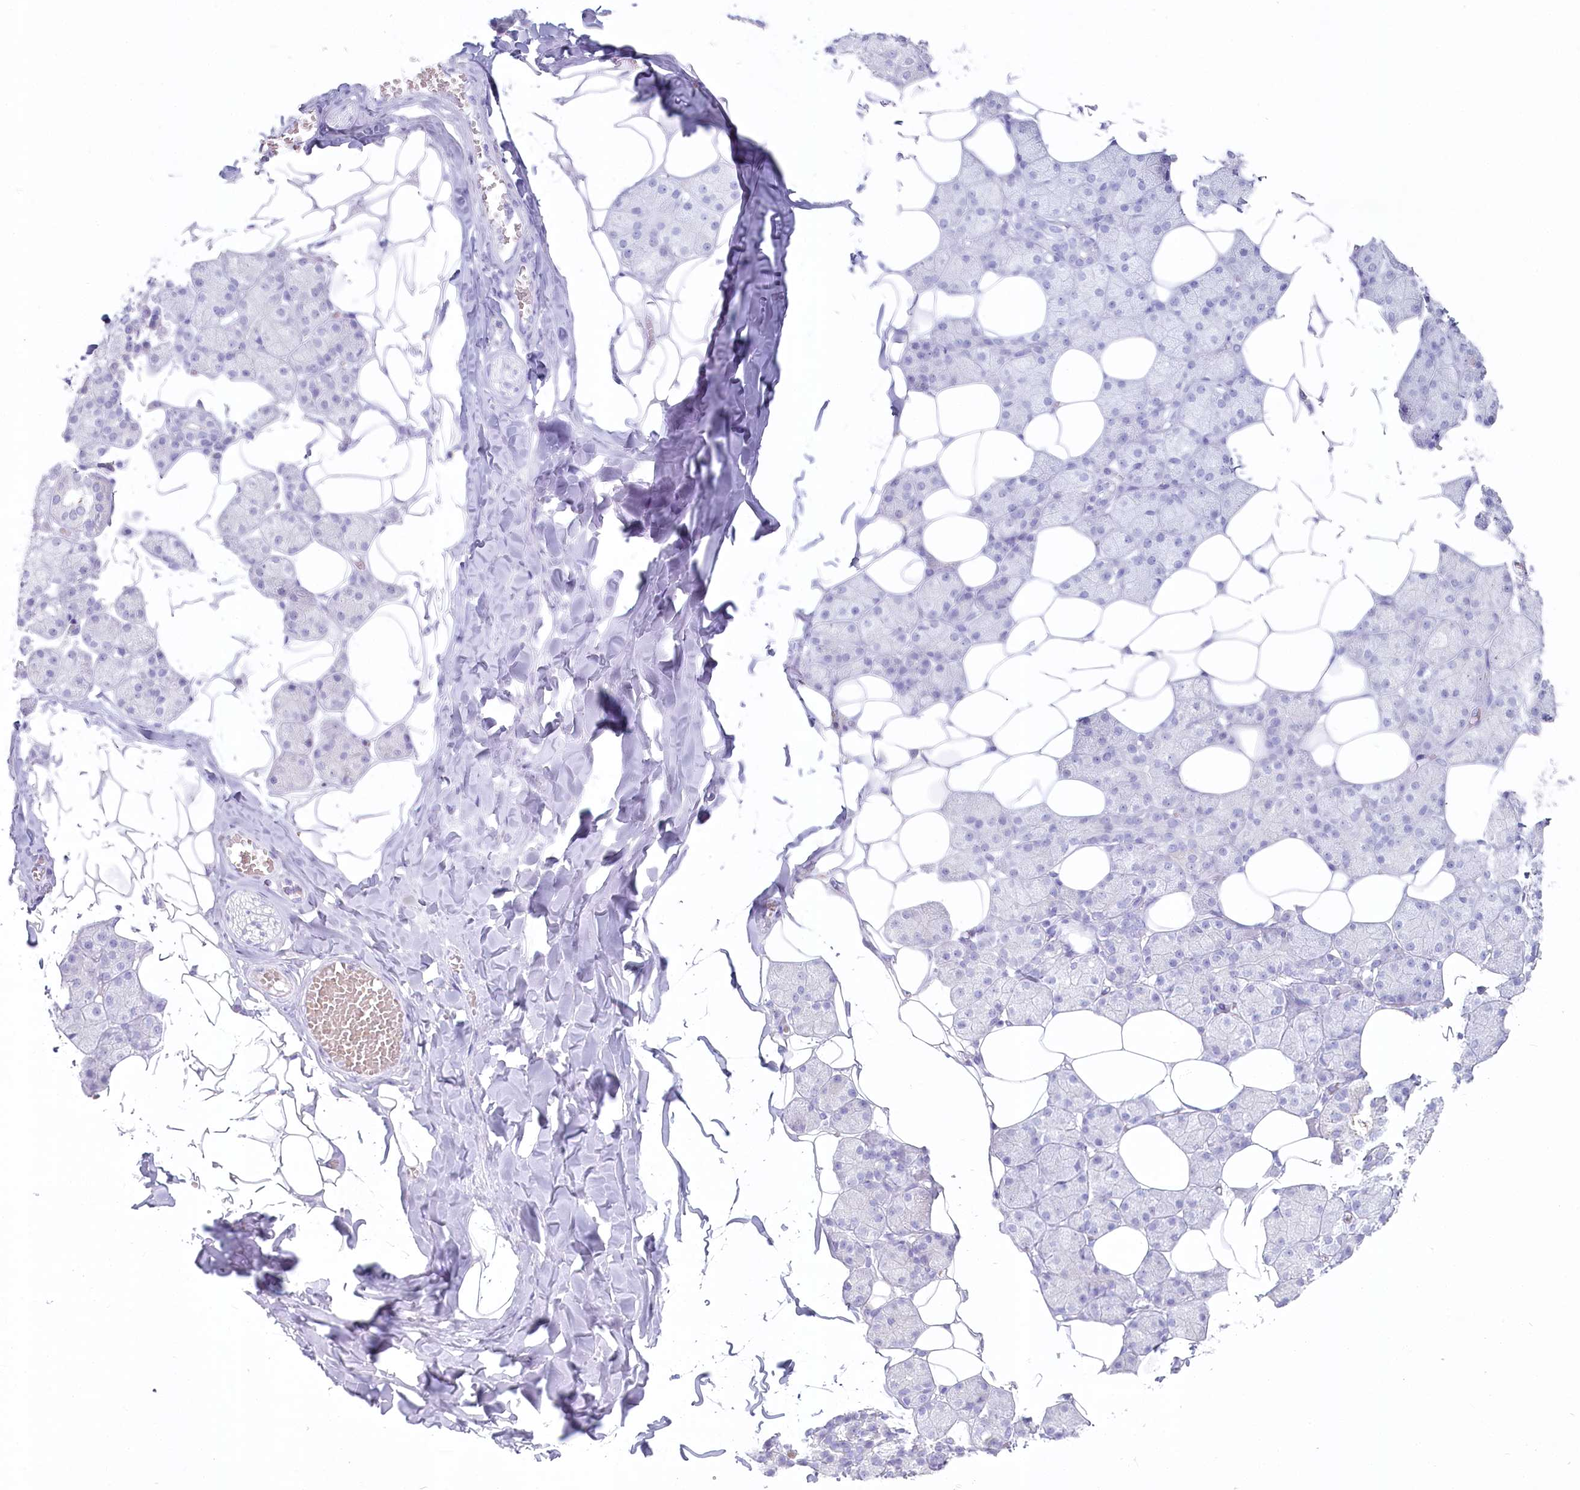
{"staining": {"intensity": "negative", "quantity": "none", "location": "none"}, "tissue": "salivary gland", "cell_type": "Glandular cells", "image_type": "normal", "snomed": [{"axis": "morphology", "description": "Normal tissue, NOS"}, {"axis": "topography", "description": "Salivary gland"}], "caption": "Immunohistochemistry (IHC) of normal human salivary gland demonstrates no expression in glandular cells.", "gene": "IFIT5", "patient": {"sex": "female", "age": 33}}